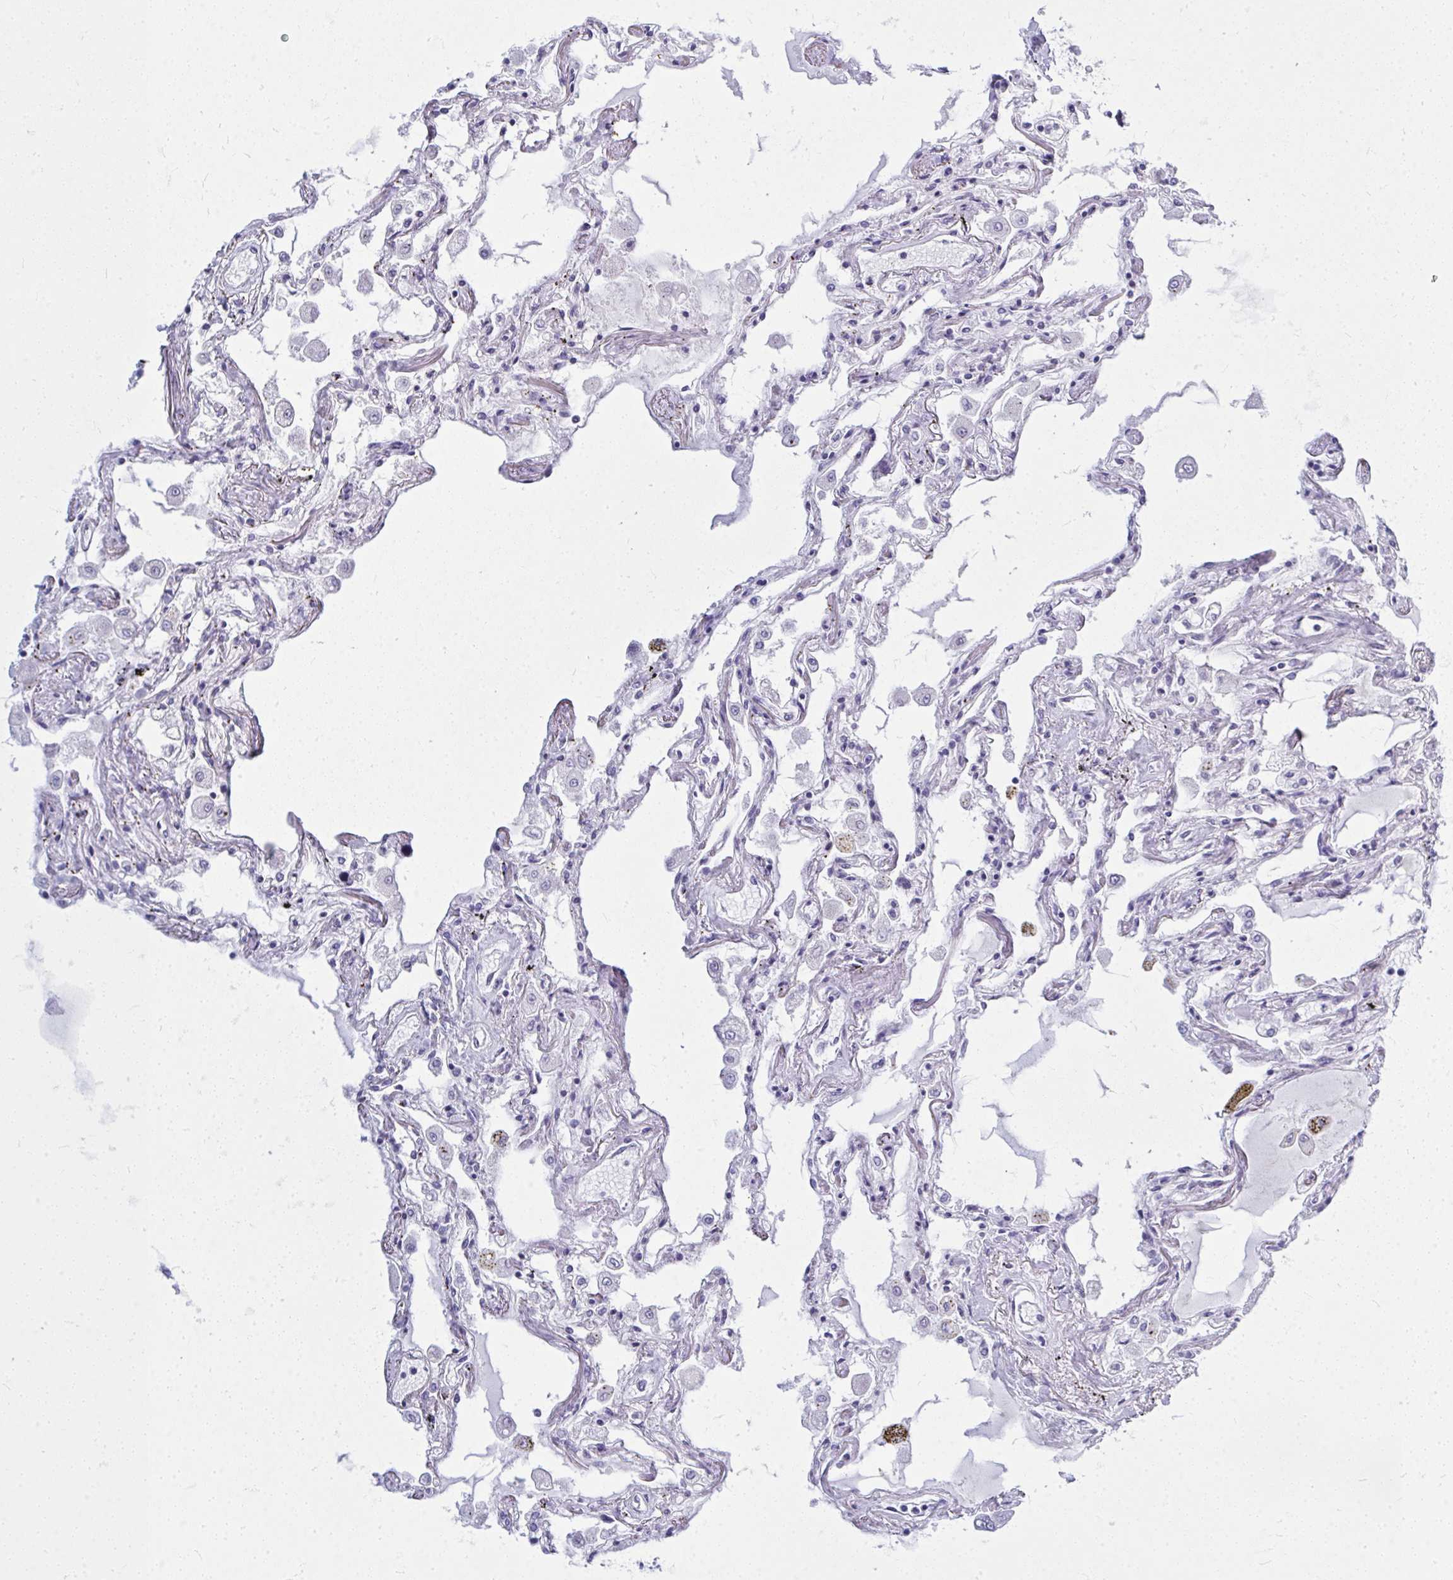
{"staining": {"intensity": "negative", "quantity": "none", "location": "none"}, "tissue": "lung", "cell_type": "Alveolar cells", "image_type": "normal", "snomed": [{"axis": "morphology", "description": "Normal tissue, NOS"}, {"axis": "morphology", "description": "Adenocarcinoma, NOS"}, {"axis": "topography", "description": "Cartilage tissue"}, {"axis": "topography", "description": "Lung"}], "caption": "An immunohistochemistry micrograph of normal lung is shown. There is no staining in alveolar cells of lung. (Immunohistochemistry, brightfield microscopy, high magnification).", "gene": "QDPR", "patient": {"sex": "female", "age": 67}}